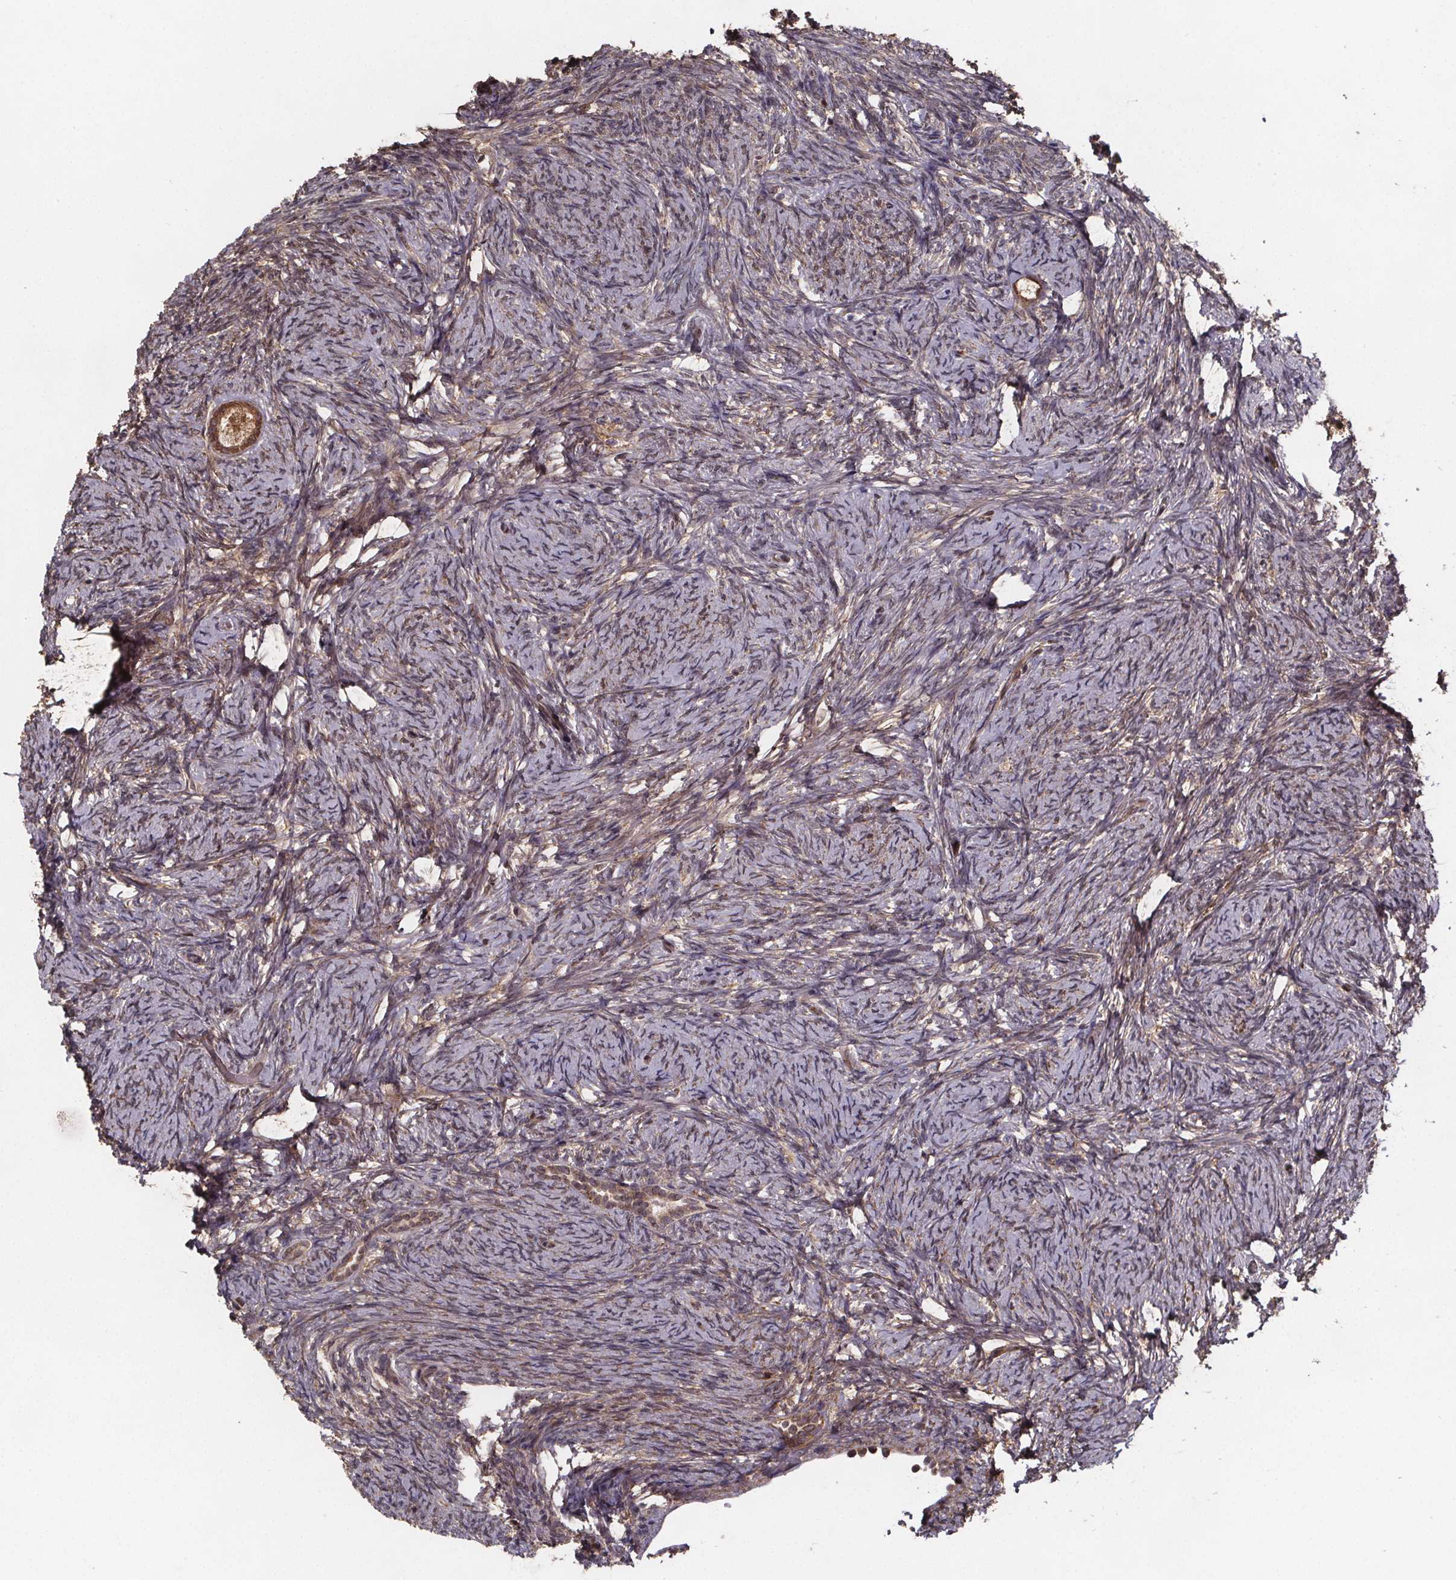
{"staining": {"intensity": "strong", "quantity": ">75%", "location": "cytoplasmic/membranous"}, "tissue": "ovary", "cell_type": "Follicle cells", "image_type": "normal", "snomed": [{"axis": "morphology", "description": "Normal tissue, NOS"}, {"axis": "topography", "description": "Ovary"}], "caption": "Human ovary stained with a brown dye exhibits strong cytoplasmic/membranous positive positivity in about >75% of follicle cells.", "gene": "PIERCE2", "patient": {"sex": "female", "age": 34}}